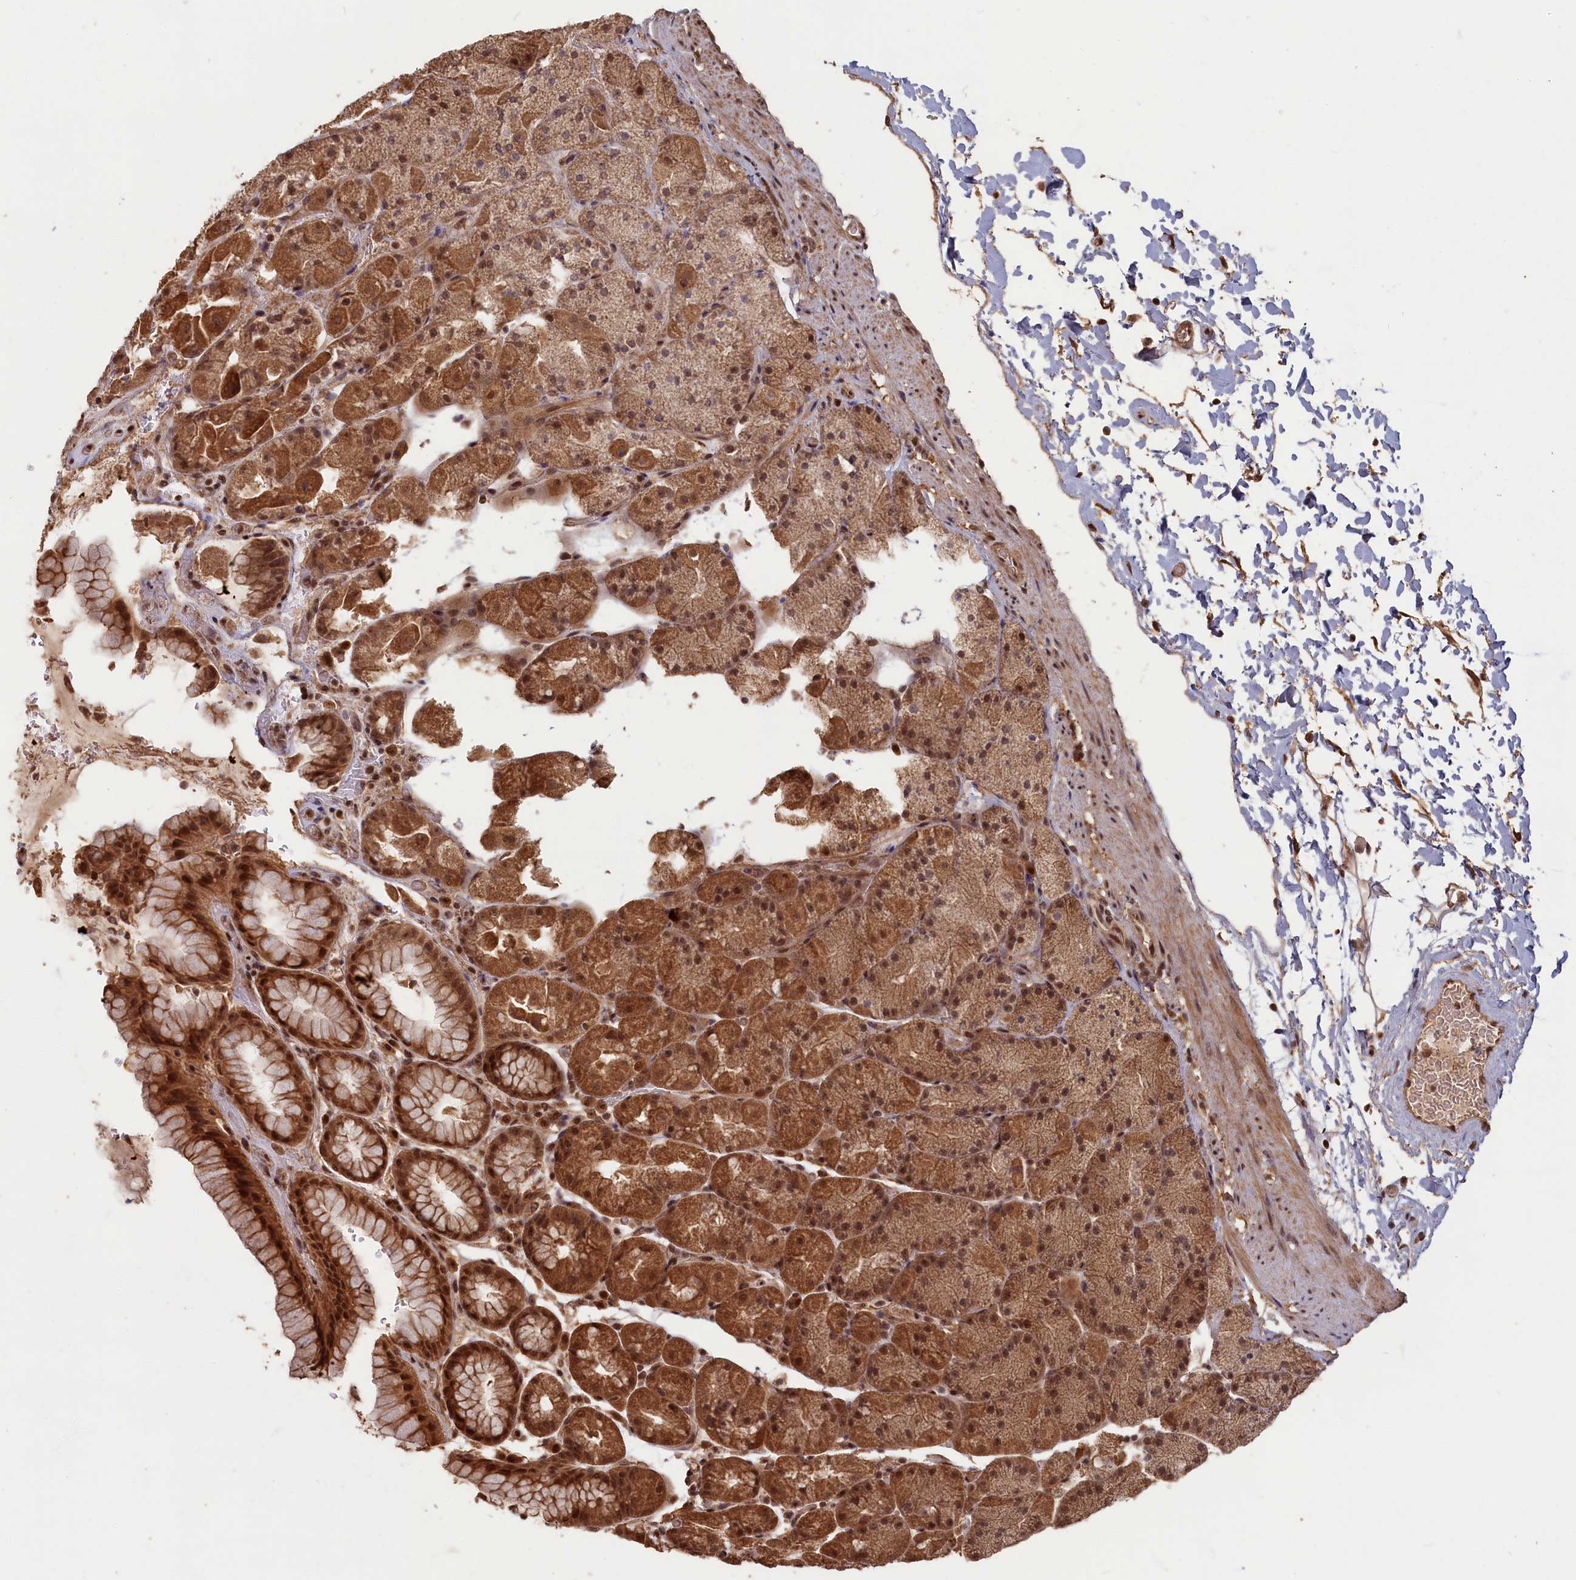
{"staining": {"intensity": "strong", "quantity": ">75%", "location": "cytoplasmic/membranous,nuclear"}, "tissue": "stomach", "cell_type": "Glandular cells", "image_type": "normal", "snomed": [{"axis": "morphology", "description": "Normal tissue, NOS"}, {"axis": "topography", "description": "Stomach, upper"}, {"axis": "topography", "description": "Stomach, lower"}], "caption": "High-power microscopy captured an IHC histopathology image of normal stomach, revealing strong cytoplasmic/membranous,nuclear staining in about >75% of glandular cells. (DAB (3,3'-diaminobenzidine) = brown stain, brightfield microscopy at high magnification).", "gene": "HIF3A", "patient": {"sex": "male", "age": 67}}